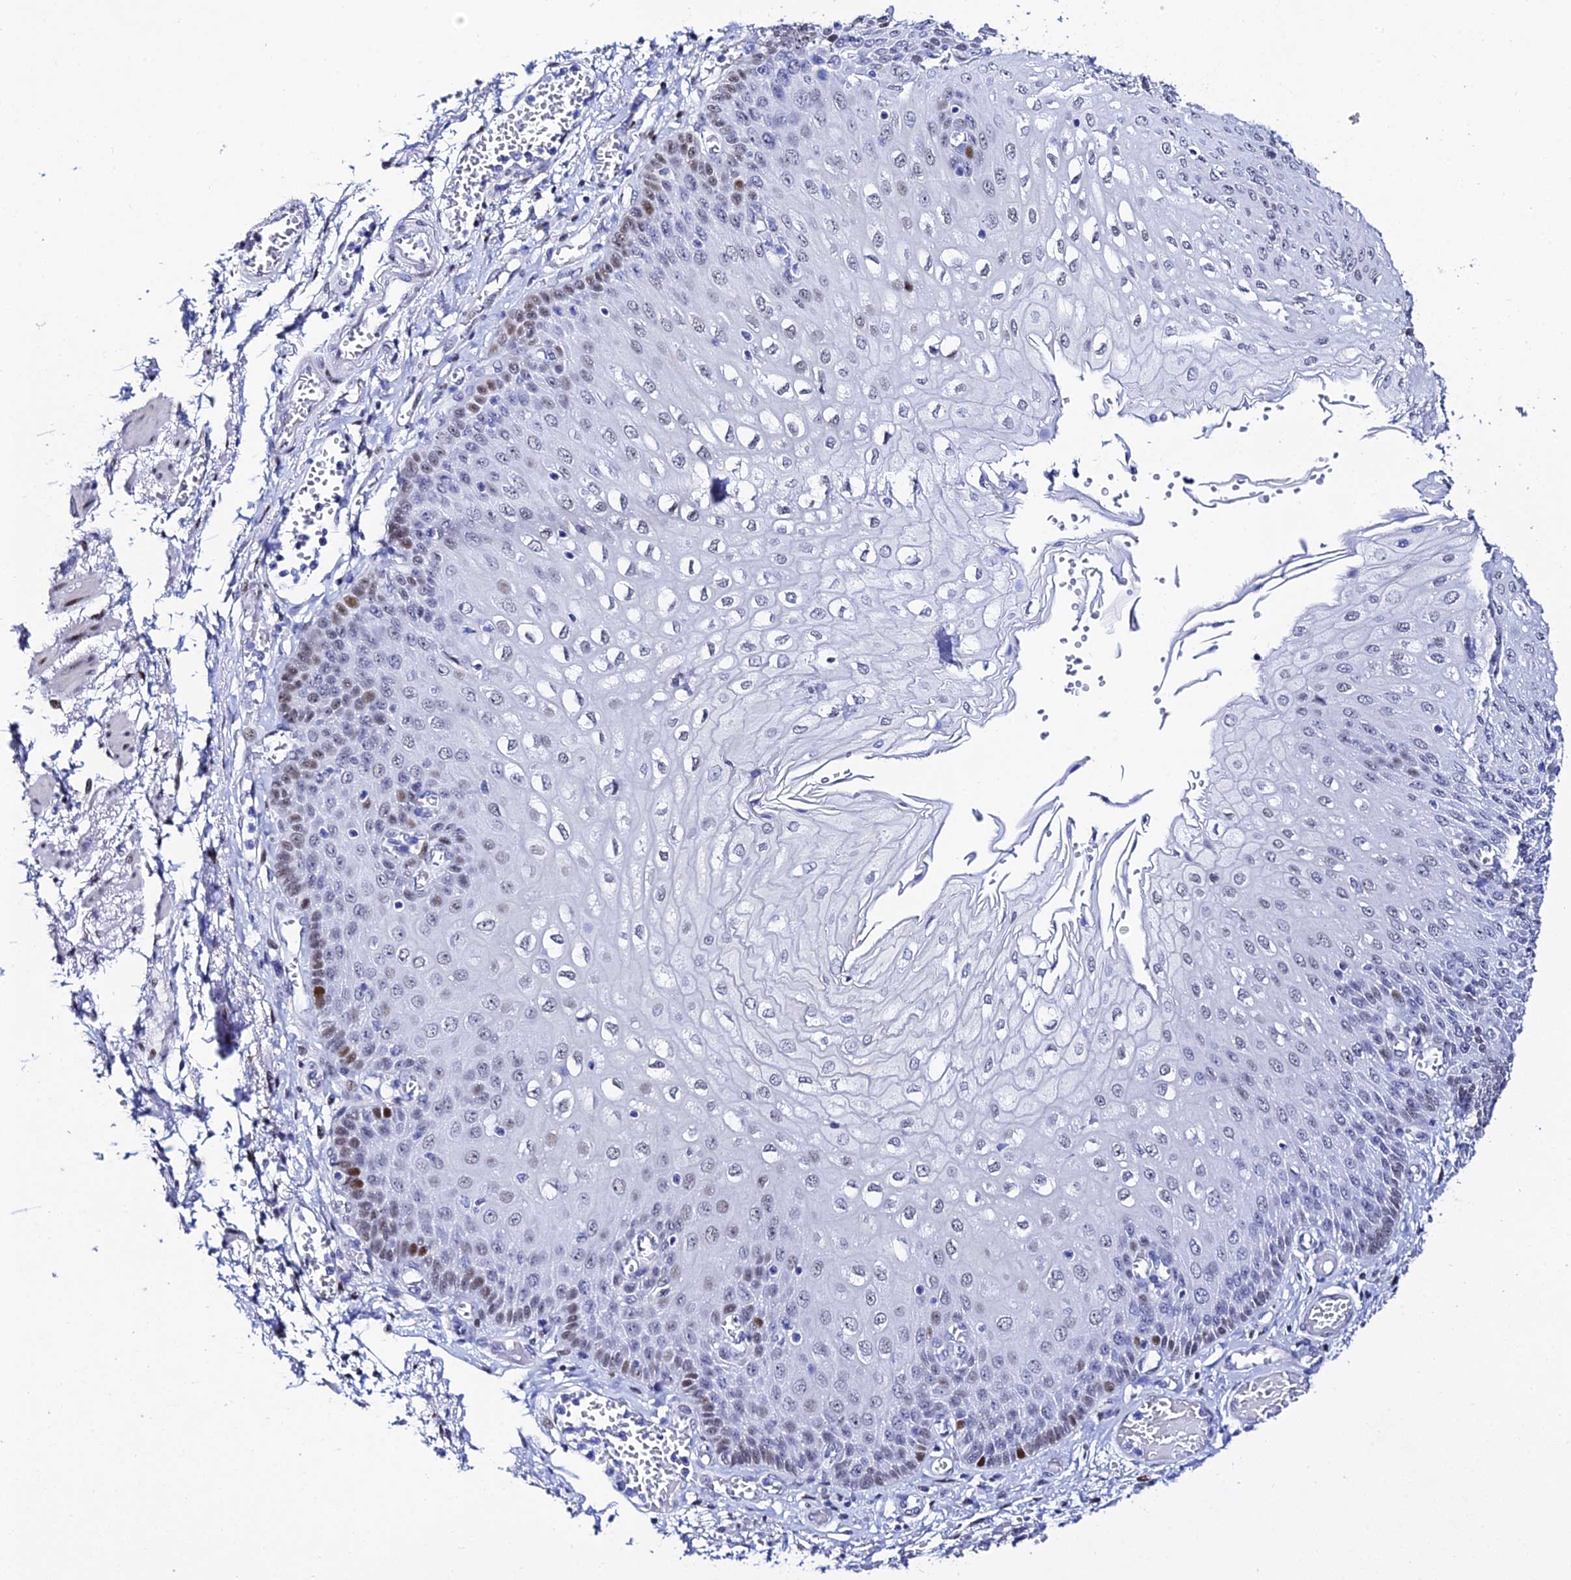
{"staining": {"intensity": "moderate", "quantity": "<25%", "location": "nuclear"}, "tissue": "esophagus", "cell_type": "Squamous epithelial cells", "image_type": "normal", "snomed": [{"axis": "morphology", "description": "Normal tissue, NOS"}, {"axis": "topography", "description": "Esophagus"}], "caption": "Immunohistochemistry (IHC) photomicrograph of unremarkable human esophagus stained for a protein (brown), which demonstrates low levels of moderate nuclear positivity in approximately <25% of squamous epithelial cells.", "gene": "POFUT2", "patient": {"sex": "male", "age": 81}}